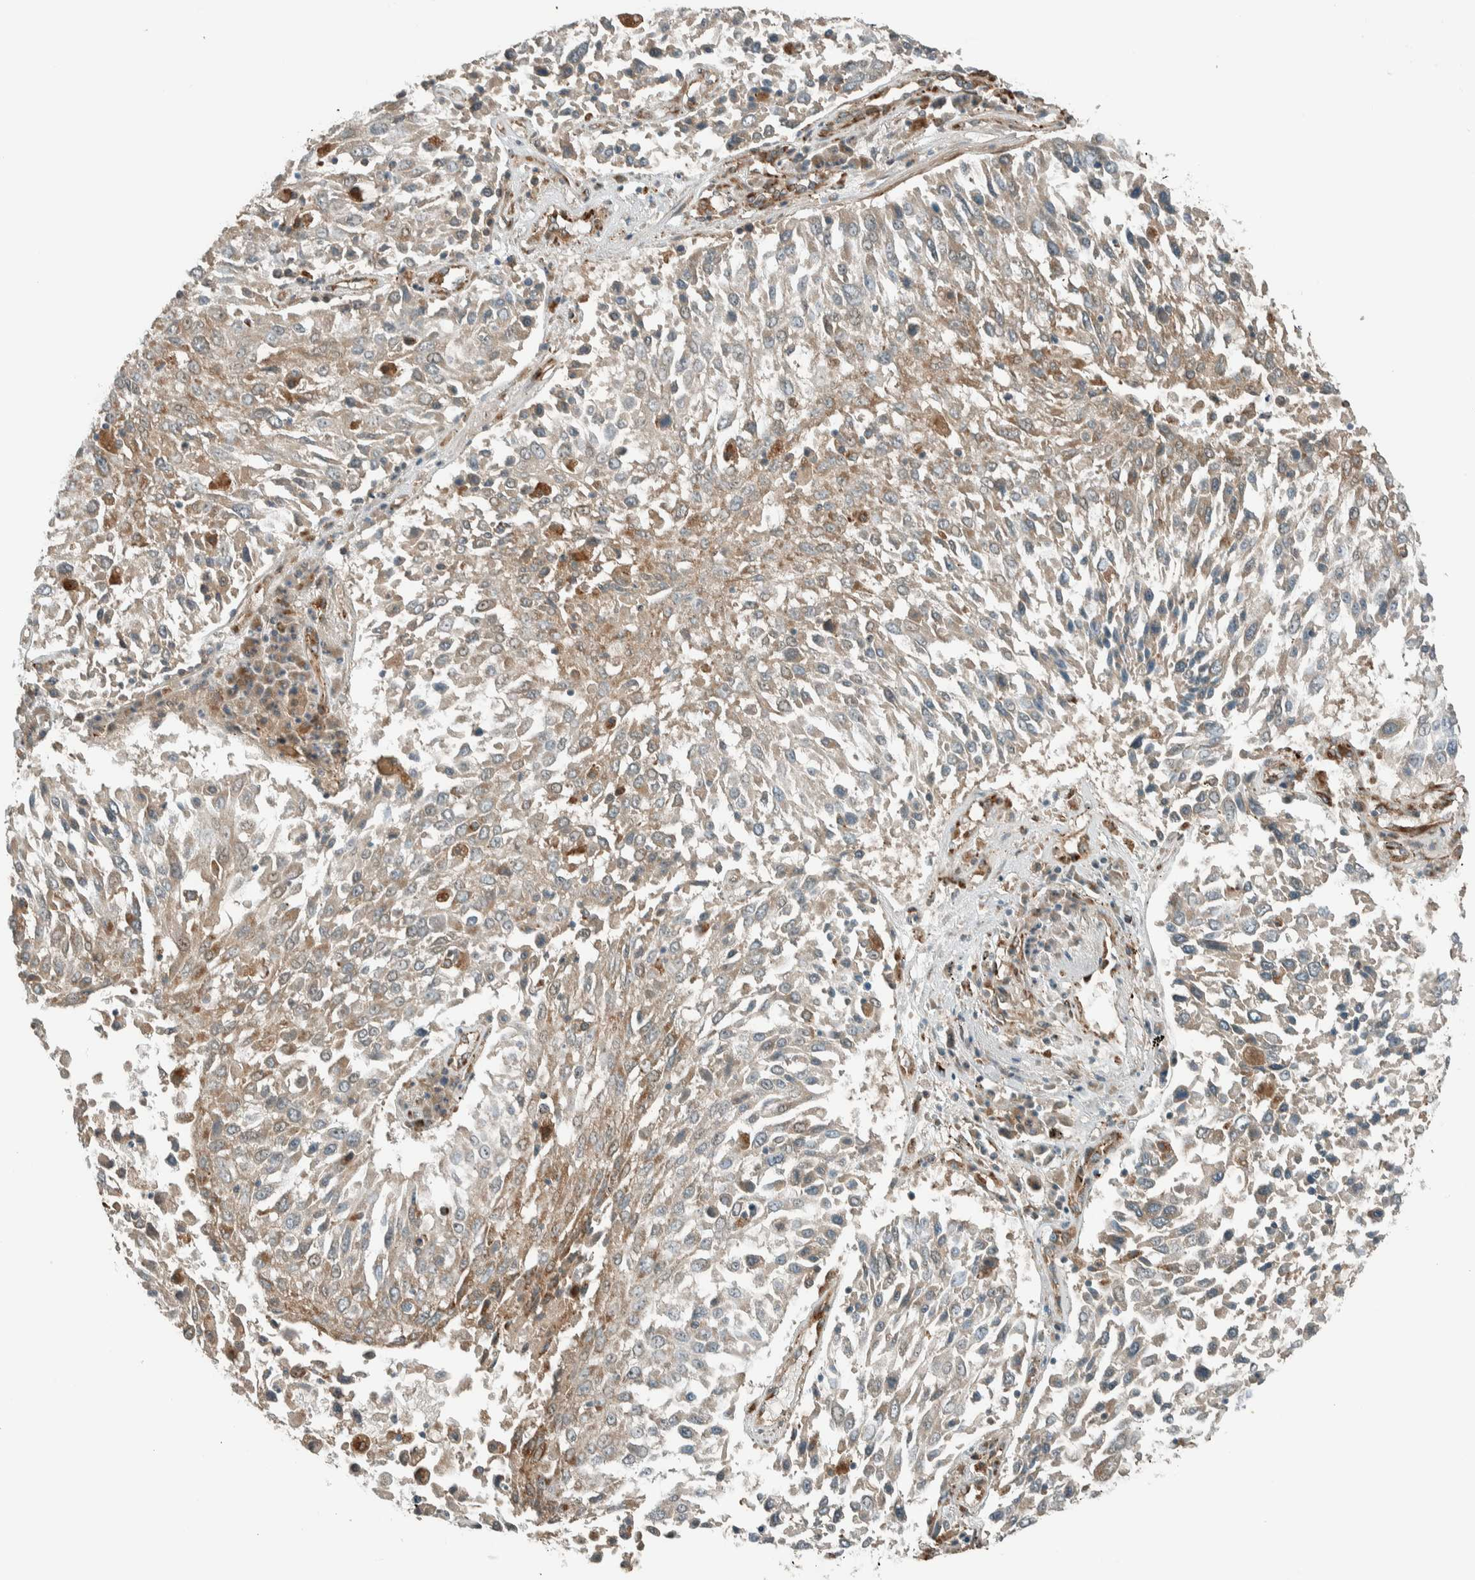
{"staining": {"intensity": "weak", "quantity": ">75%", "location": "cytoplasmic/membranous"}, "tissue": "lung cancer", "cell_type": "Tumor cells", "image_type": "cancer", "snomed": [{"axis": "morphology", "description": "Squamous cell carcinoma, NOS"}, {"axis": "topography", "description": "Lung"}], "caption": "A high-resolution histopathology image shows IHC staining of lung squamous cell carcinoma, which shows weak cytoplasmic/membranous expression in approximately >75% of tumor cells.", "gene": "EXOC7", "patient": {"sex": "male", "age": 65}}